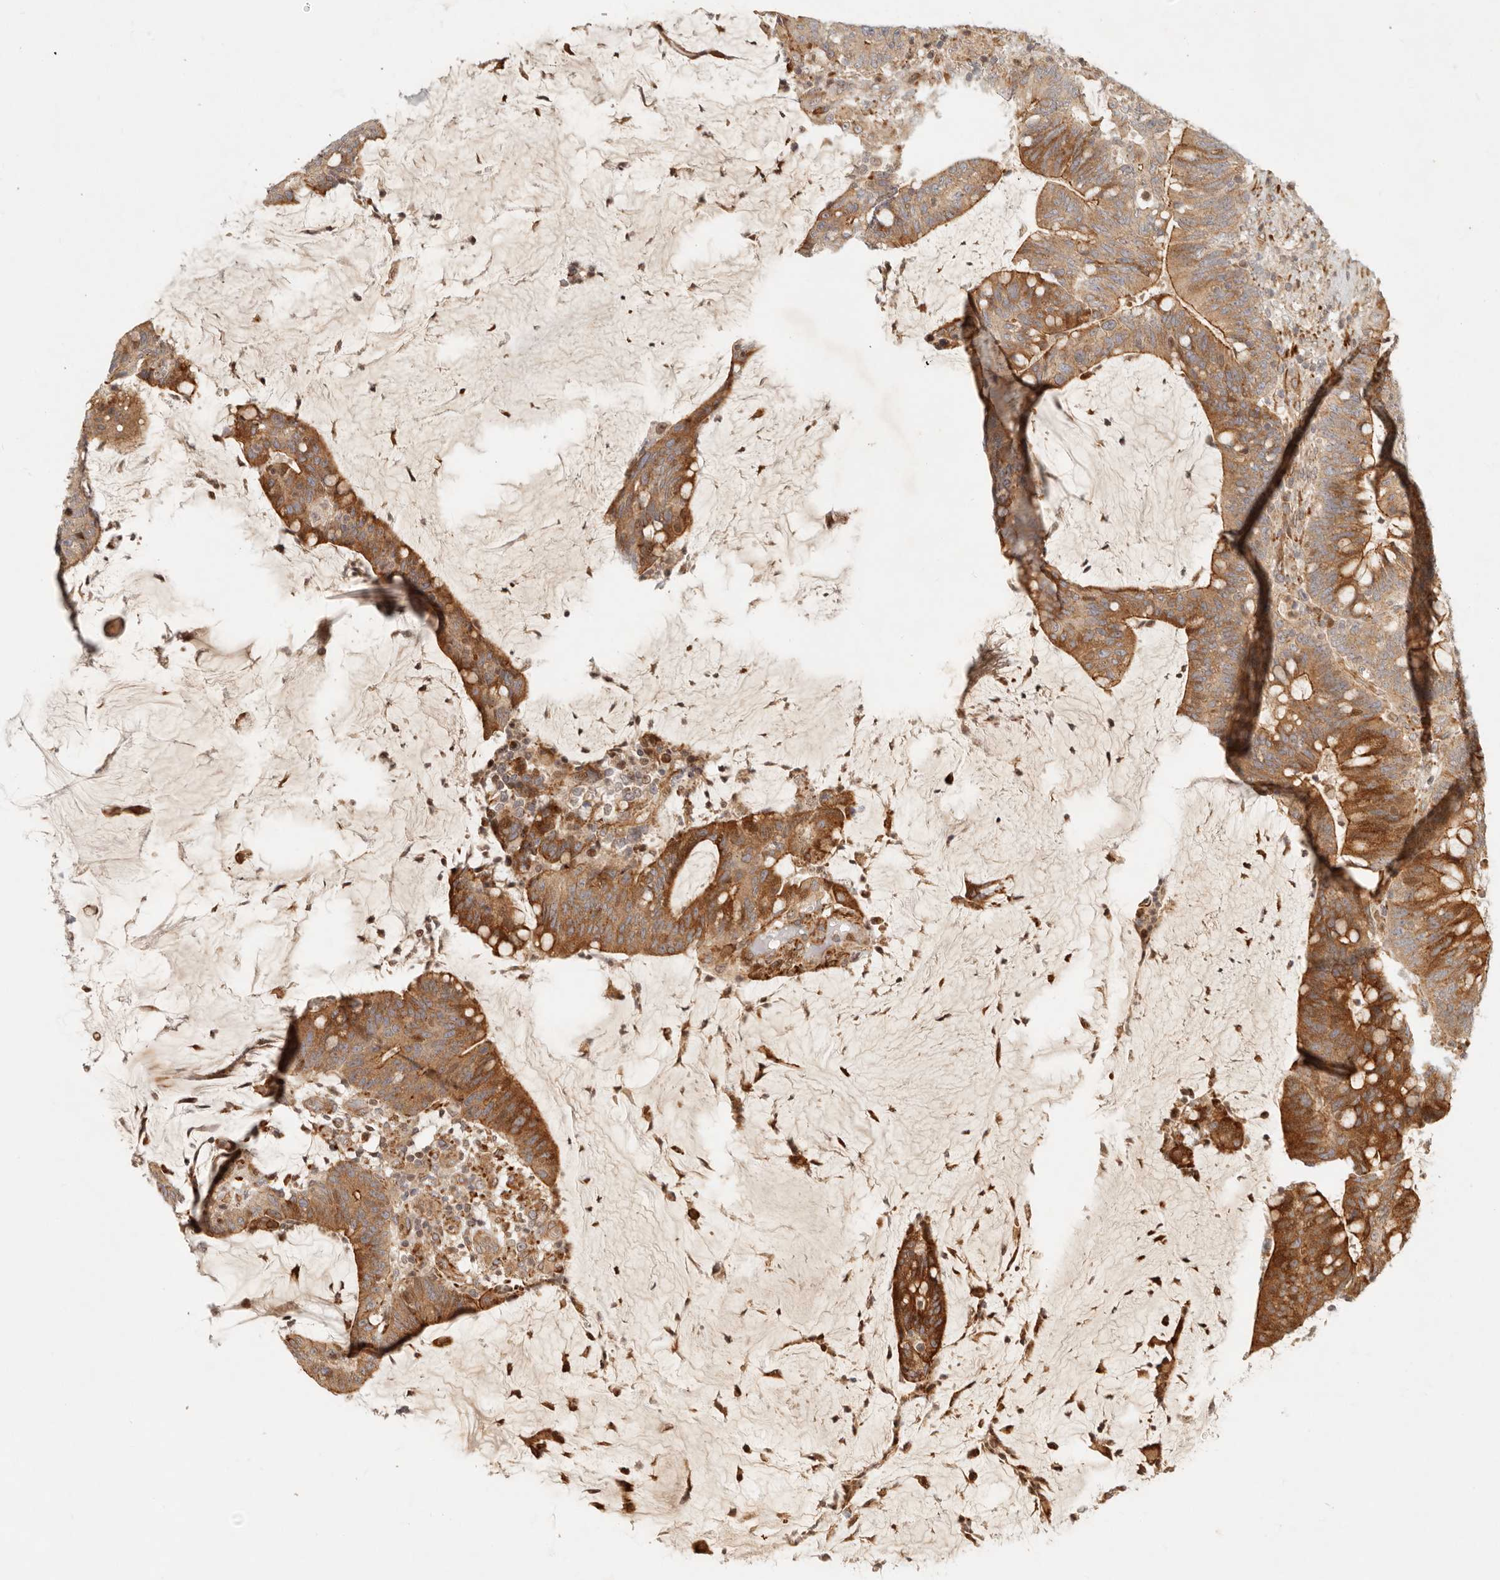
{"staining": {"intensity": "strong", "quantity": ">75%", "location": "cytoplasmic/membranous"}, "tissue": "colorectal cancer", "cell_type": "Tumor cells", "image_type": "cancer", "snomed": [{"axis": "morphology", "description": "Adenocarcinoma, NOS"}, {"axis": "topography", "description": "Colon"}], "caption": "High-magnification brightfield microscopy of colorectal adenocarcinoma stained with DAB (3,3'-diaminobenzidine) (brown) and counterstained with hematoxylin (blue). tumor cells exhibit strong cytoplasmic/membranous staining is present in about>75% of cells.", "gene": "KLHL38", "patient": {"sex": "female", "age": 66}}